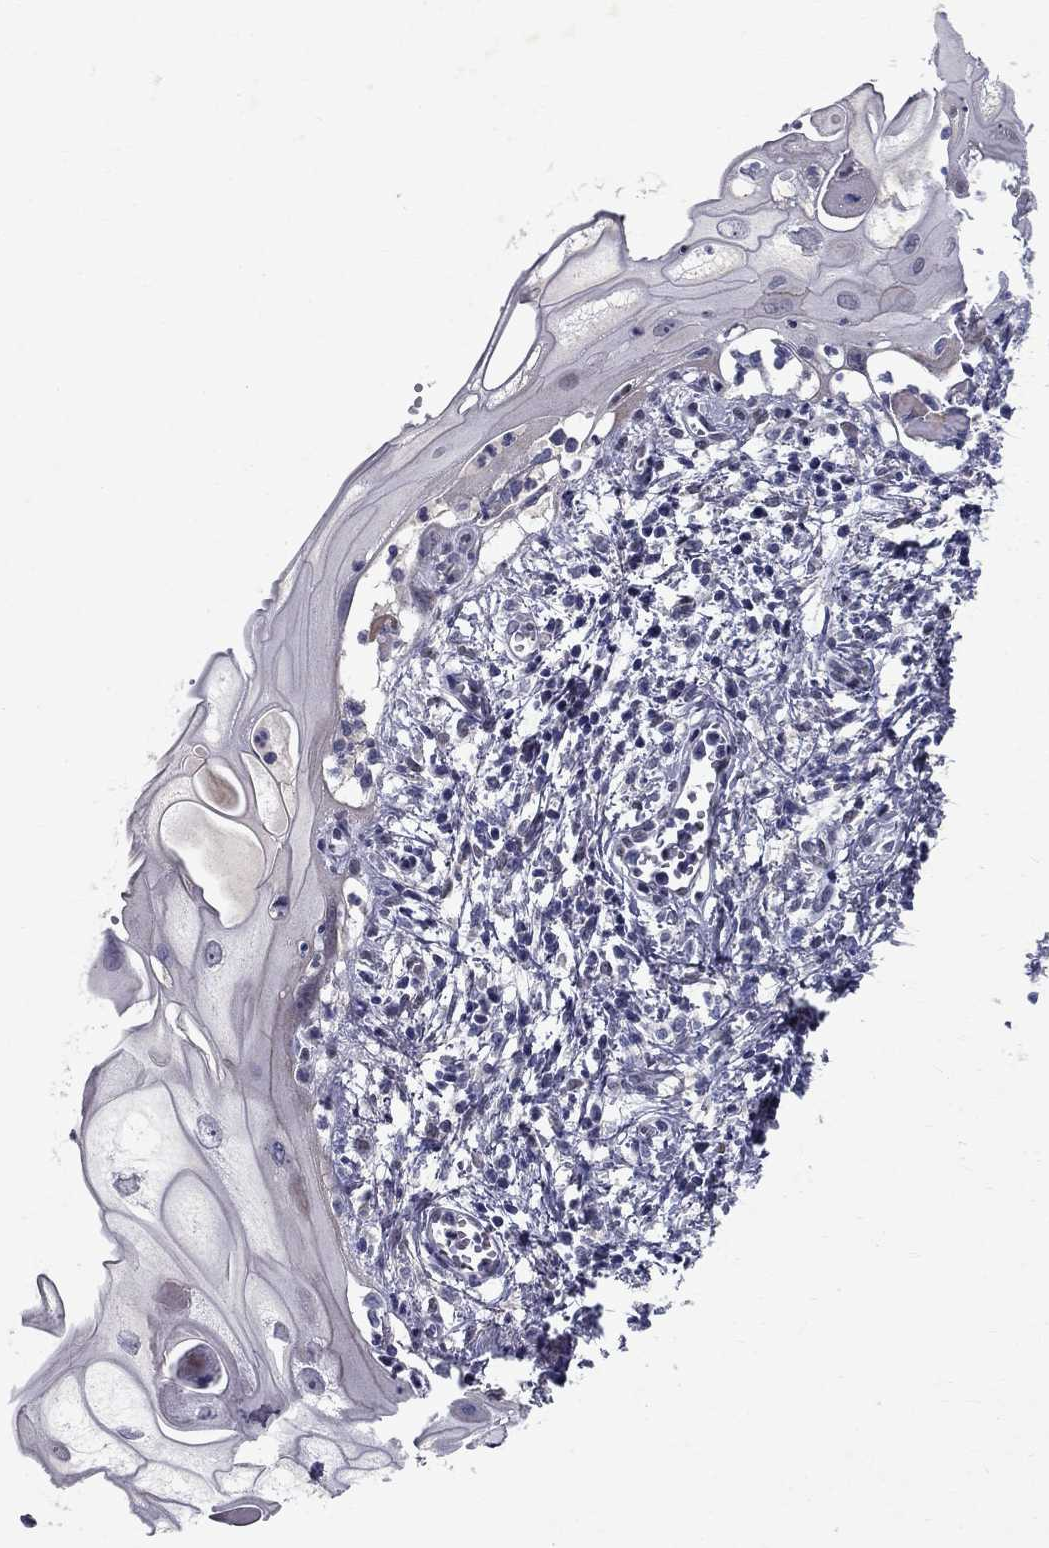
{"staining": {"intensity": "negative", "quantity": "none", "location": "none"}, "tissue": "cervical cancer", "cell_type": "Tumor cells", "image_type": "cancer", "snomed": [{"axis": "morphology", "description": "Squamous cell carcinoma, NOS"}, {"axis": "topography", "description": "Cervix"}], "caption": "An IHC histopathology image of cervical squamous cell carcinoma is shown. There is no staining in tumor cells of cervical squamous cell carcinoma.", "gene": "RBFOX1", "patient": {"sex": "female", "age": 30}}